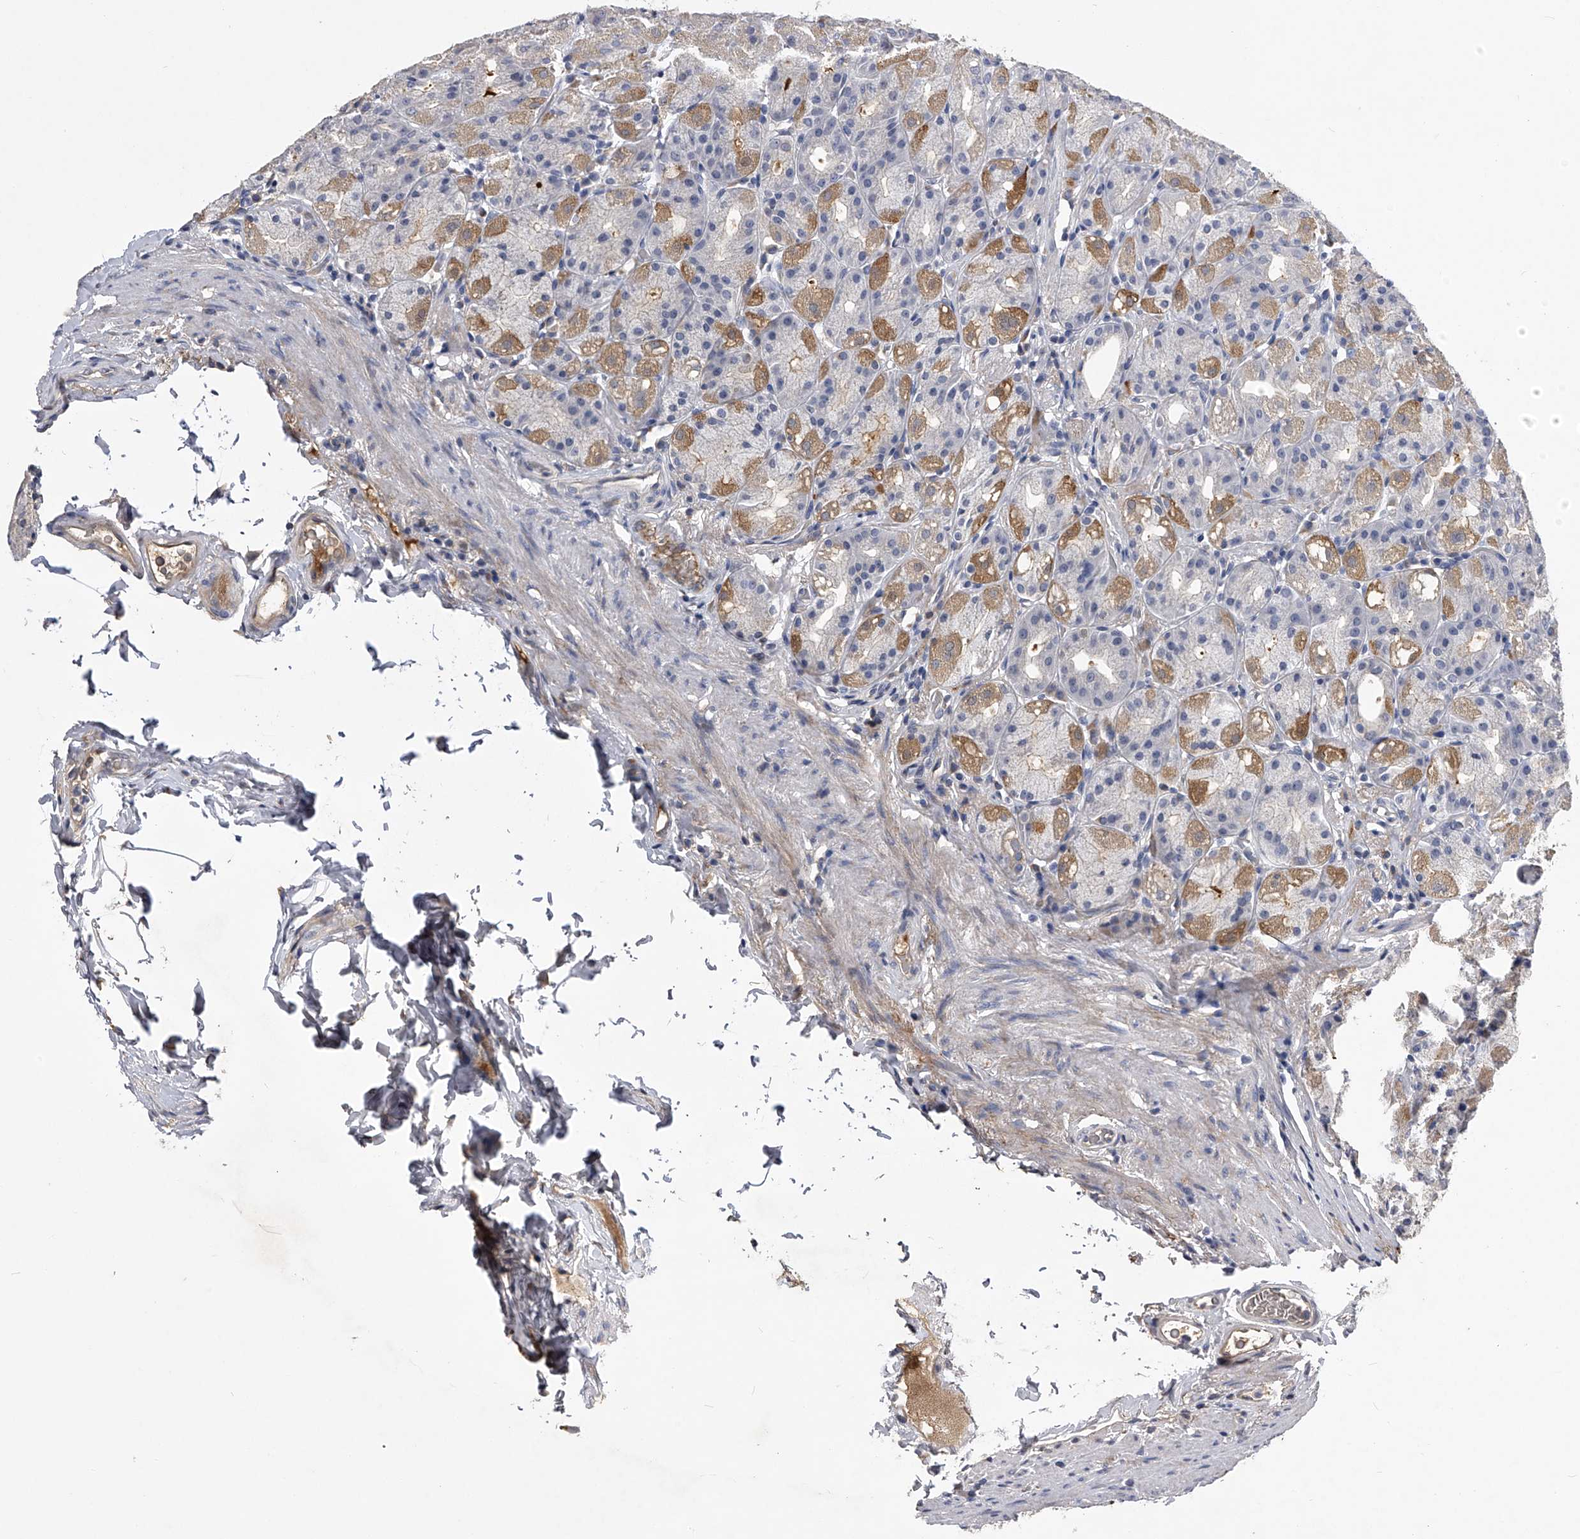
{"staining": {"intensity": "moderate", "quantity": "25%-75%", "location": "cytoplasmic/membranous"}, "tissue": "stomach", "cell_type": "Glandular cells", "image_type": "normal", "snomed": [{"axis": "morphology", "description": "Normal tissue, NOS"}, {"axis": "topography", "description": "Stomach, upper"}], "caption": "Immunohistochemistry histopathology image of benign human stomach stained for a protein (brown), which exhibits medium levels of moderate cytoplasmic/membranous positivity in approximately 25%-75% of glandular cells.", "gene": "MDN1", "patient": {"sex": "male", "age": 68}}